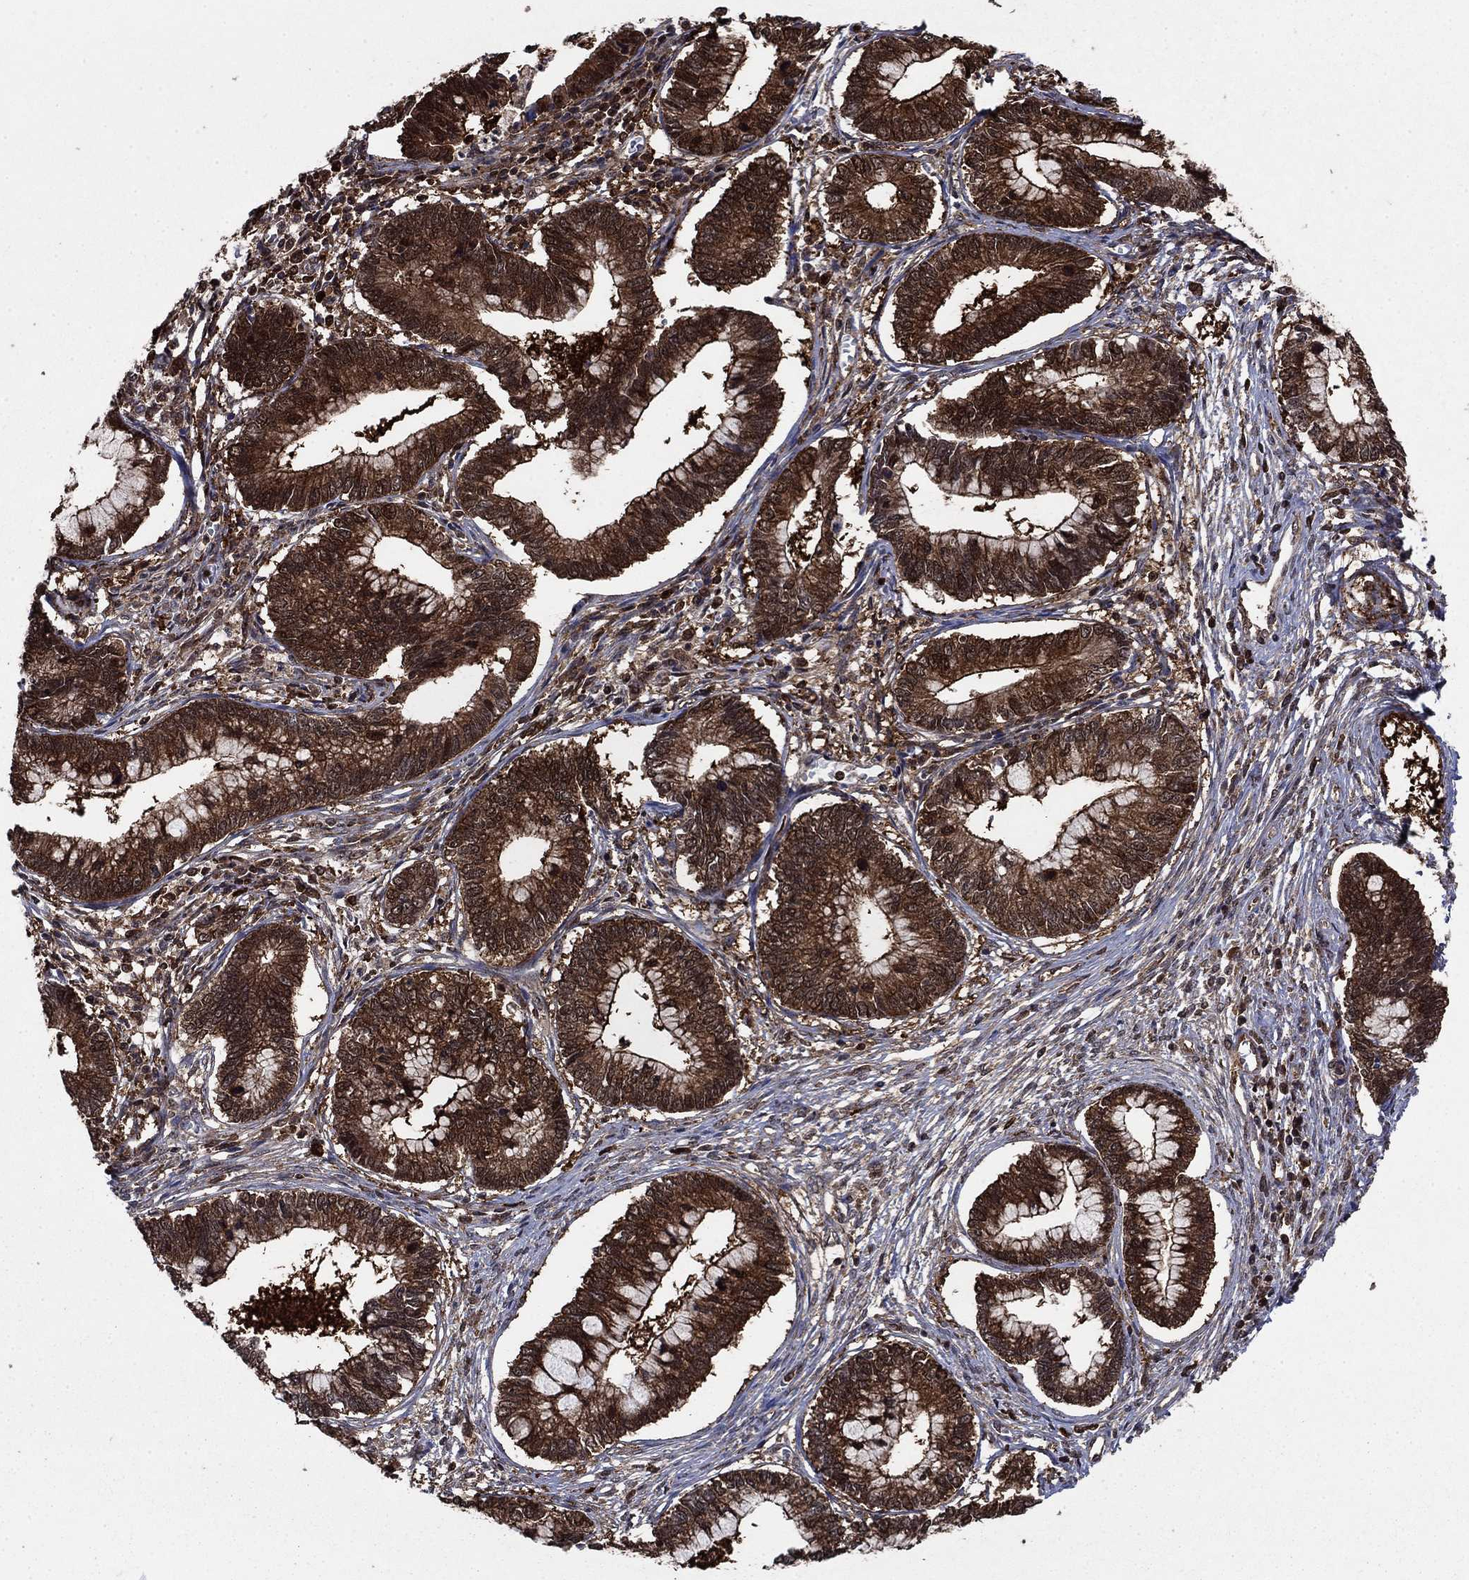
{"staining": {"intensity": "strong", "quantity": ">75%", "location": "cytoplasmic/membranous"}, "tissue": "cervical cancer", "cell_type": "Tumor cells", "image_type": "cancer", "snomed": [{"axis": "morphology", "description": "Adenocarcinoma, NOS"}, {"axis": "topography", "description": "Cervix"}], "caption": "DAB (3,3'-diaminobenzidine) immunohistochemical staining of cervical cancer shows strong cytoplasmic/membranous protein staining in about >75% of tumor cells.", "gene": "CACYBP", "patient": {"sex": "female", "age": 44}}